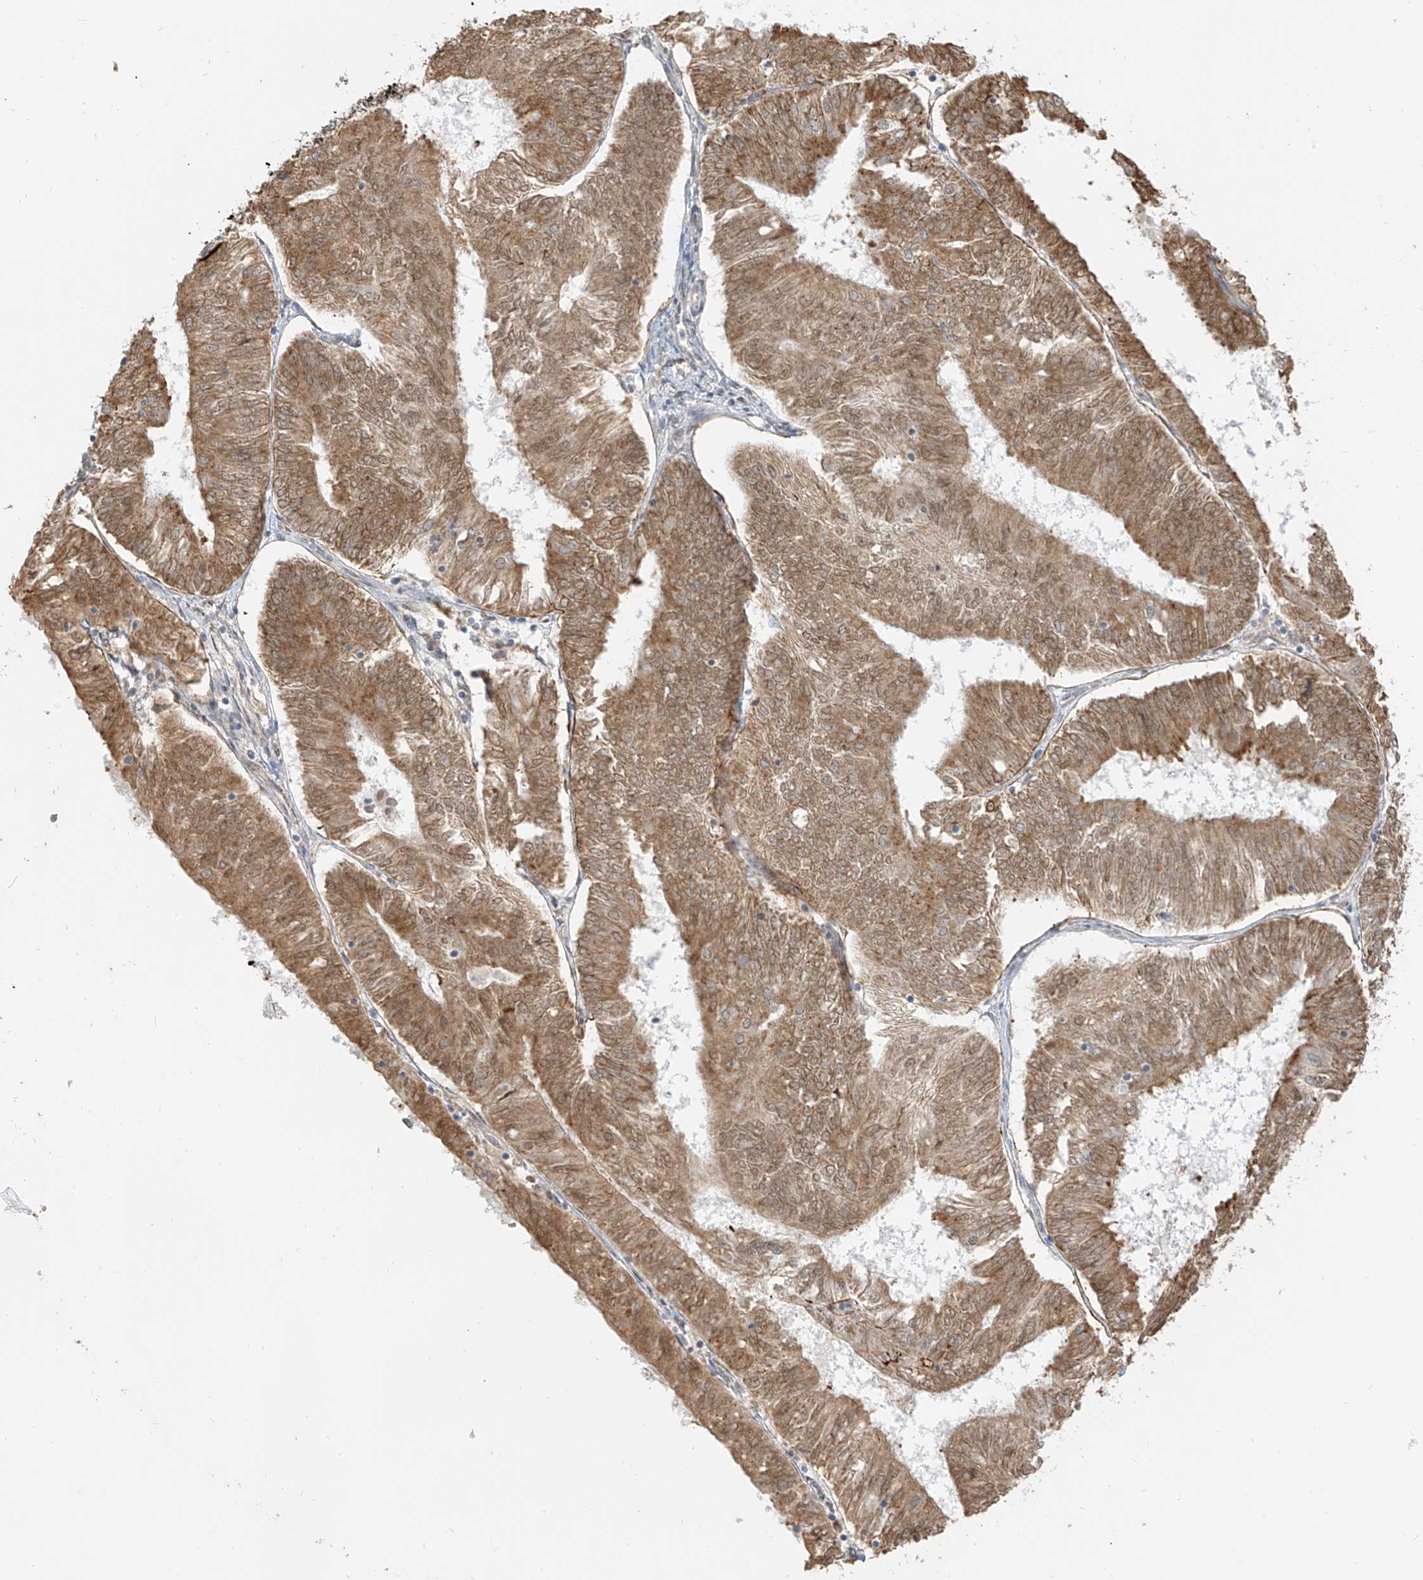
{"staining": {"intensity": "moderate", "quantity": ">75%", "location": "cytoplasmic/membranous,nuclear"}, "tissue": "endometrial cancer", "cell_type": "Tumor cells", "image_type": "cancer", "snomed": [{"axis": "morphology", "description": "Adenocarcinoma, NOS"}, {"axis": "topography", "description": "Endometrium"}], "caption": "Immunohistochemistry (IHC) micrograph of neoplastic tissue: endometrial cancer stained using immunohistochemistry (IHC) displays medium levels of moderate protein expression localized specifically in the cytoplasmic/membranous and nuclear of tumor cells, appearing as a cytoplasmic/membranous and nuclear brown color.", "gene": "ZMYM2", "patient": {"sex": "female", "age": 58}}